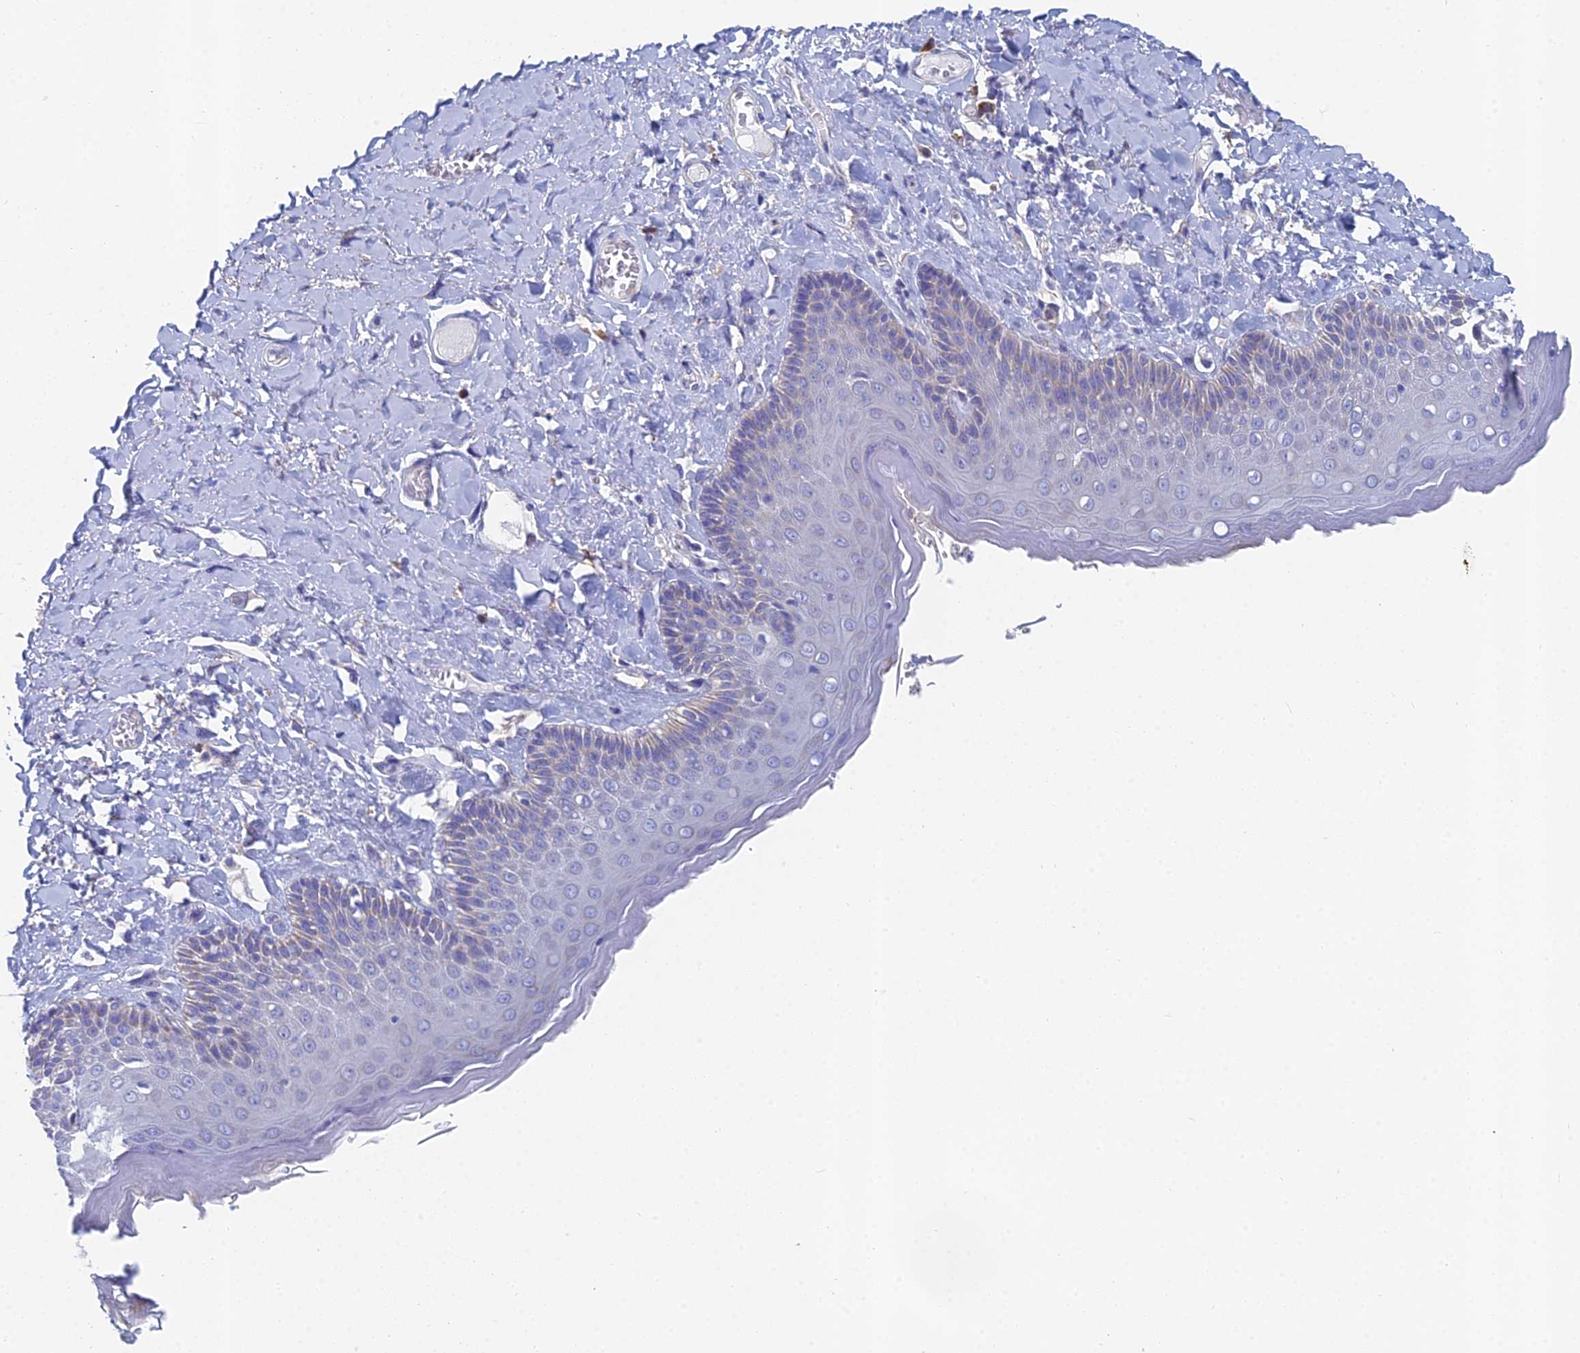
{"staining": {"intensity": "weak", "quantity": "<25%", "location": "cytoplasmic/membranous"}, "tissue": "skin", "cell_type": "Epidermal cells", "image_type": "normal", "snomed": [{"axis": "morphology", "description": "Normal tissue, NOS"}, {"axis": "topography", "description": "Anal"}], "caption": "The micrograph demonstrates no staining of epidermal cells in normal skin.", "gene": "CRACR2B", "patient": {"sex": "male", "age": 69}}